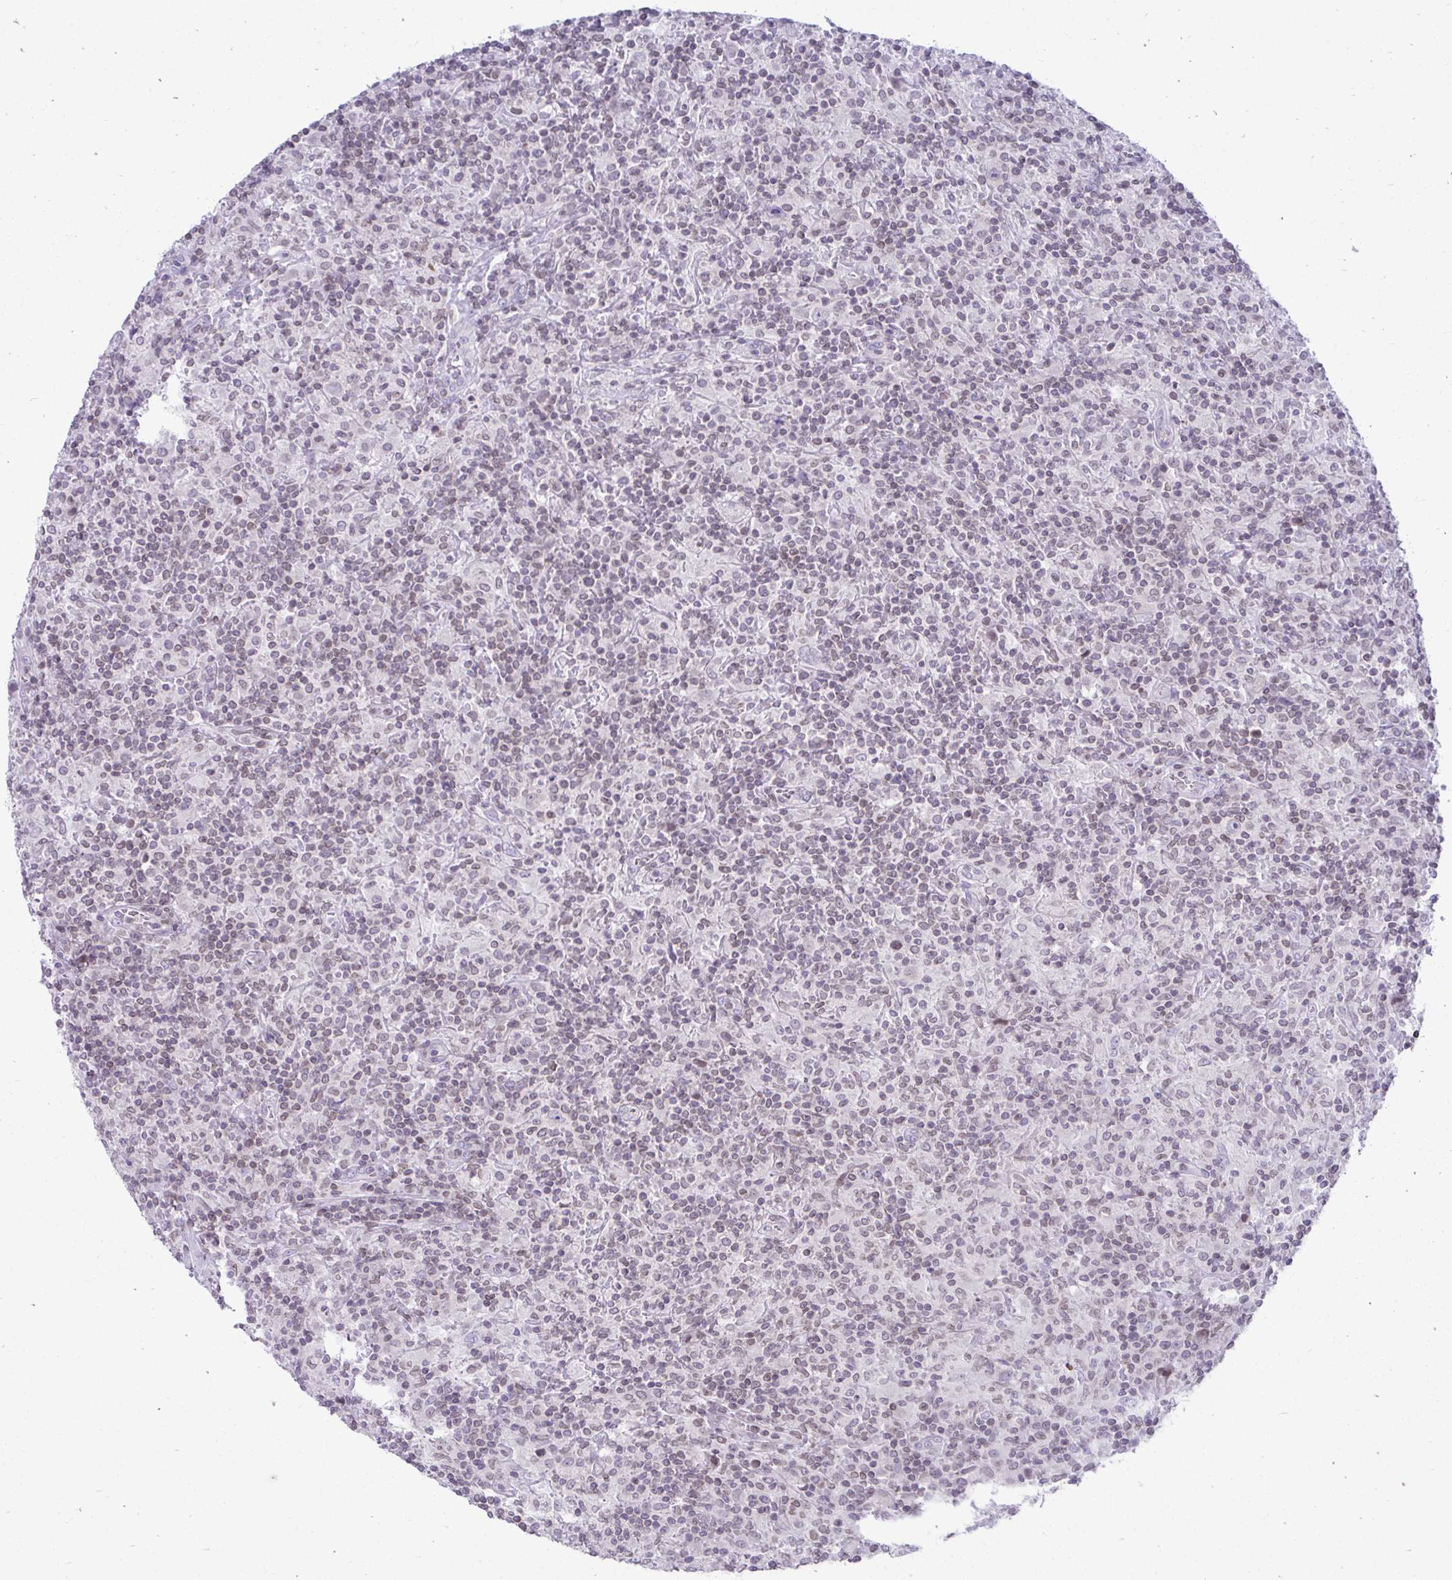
{"staining": {"intensity": "negative", "quantity": "none", "location": "none"}, "tissue": "lymphoma", "cell_type": "Tumor cells", "image_type": "cancer", "snomed": [{"axis": "morphology", "description": "Hodgkin's disease, NOS"}, {"axis": "topography", "description": "Lymph node"}], "caption": "Image shows no protein expression in tumor cells of lymphoma tissue.", "gene": "OR7A5", "patient": {"sex": "male", "age": 70}}